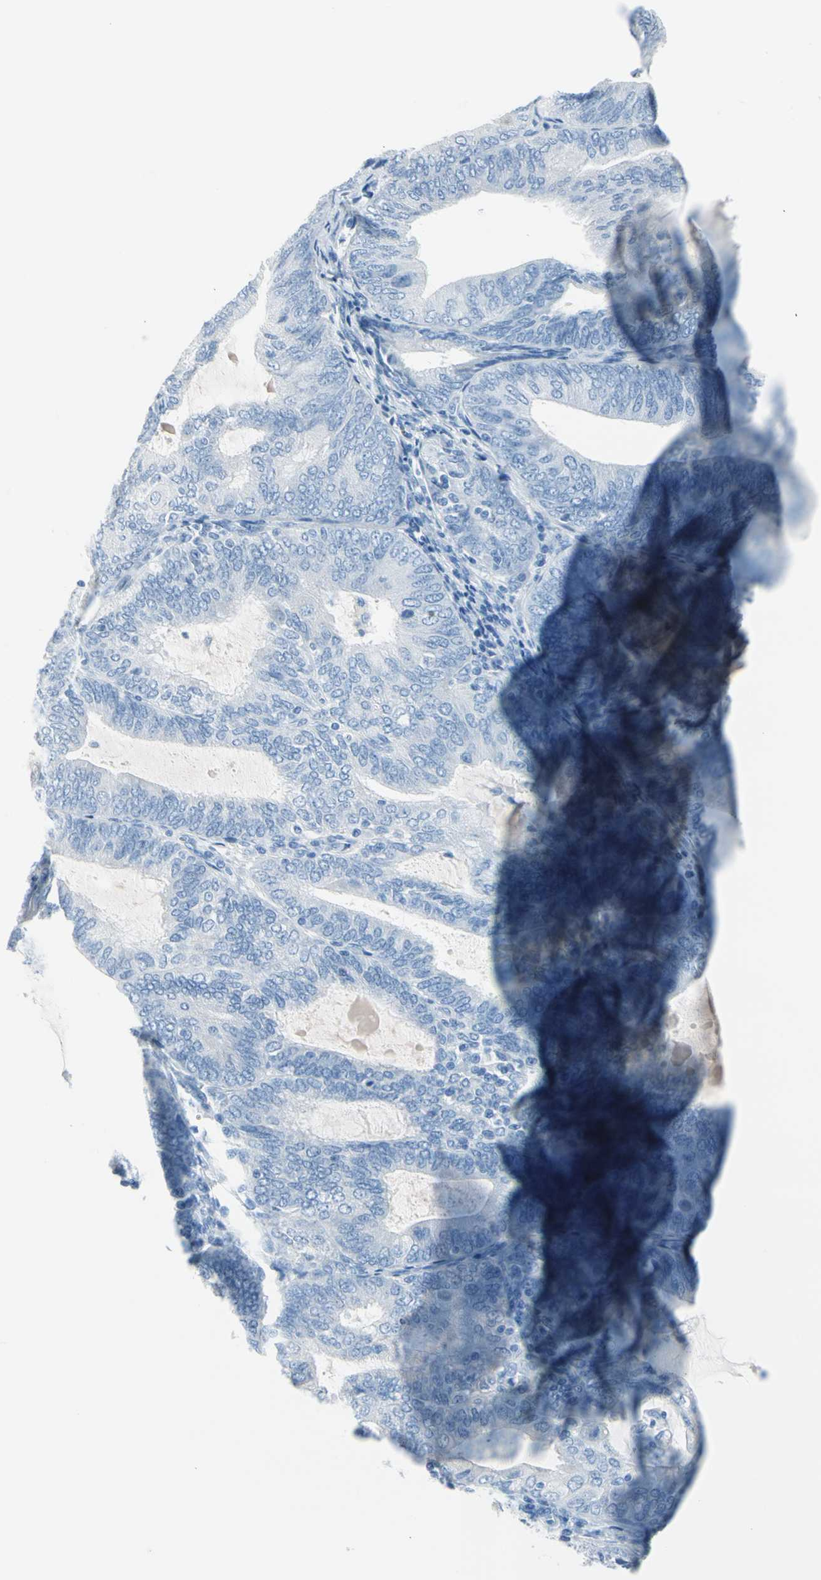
{"staining": {"intensity": "negative", "quantity": "none", "location": "none"}, "tissue": "endometrial cancer", "cell_type": "Tumor cells", "image_type": "cancer", "snomed": [{"axis": "morphology", "description": "Adenocarcinoma, NOS"}, {"axis": "topography", "description": "Endometrium"}], "caption": "High magnification brightfield microscopy of endometrial cancer stained with DAB (3,3'-diaminobenzidine) (brown) and counterstained with hematoxylin (blue): tumor cells show no significant expression.", "gene": "TPO", "patient": {"sex": "female", "age": 81}}